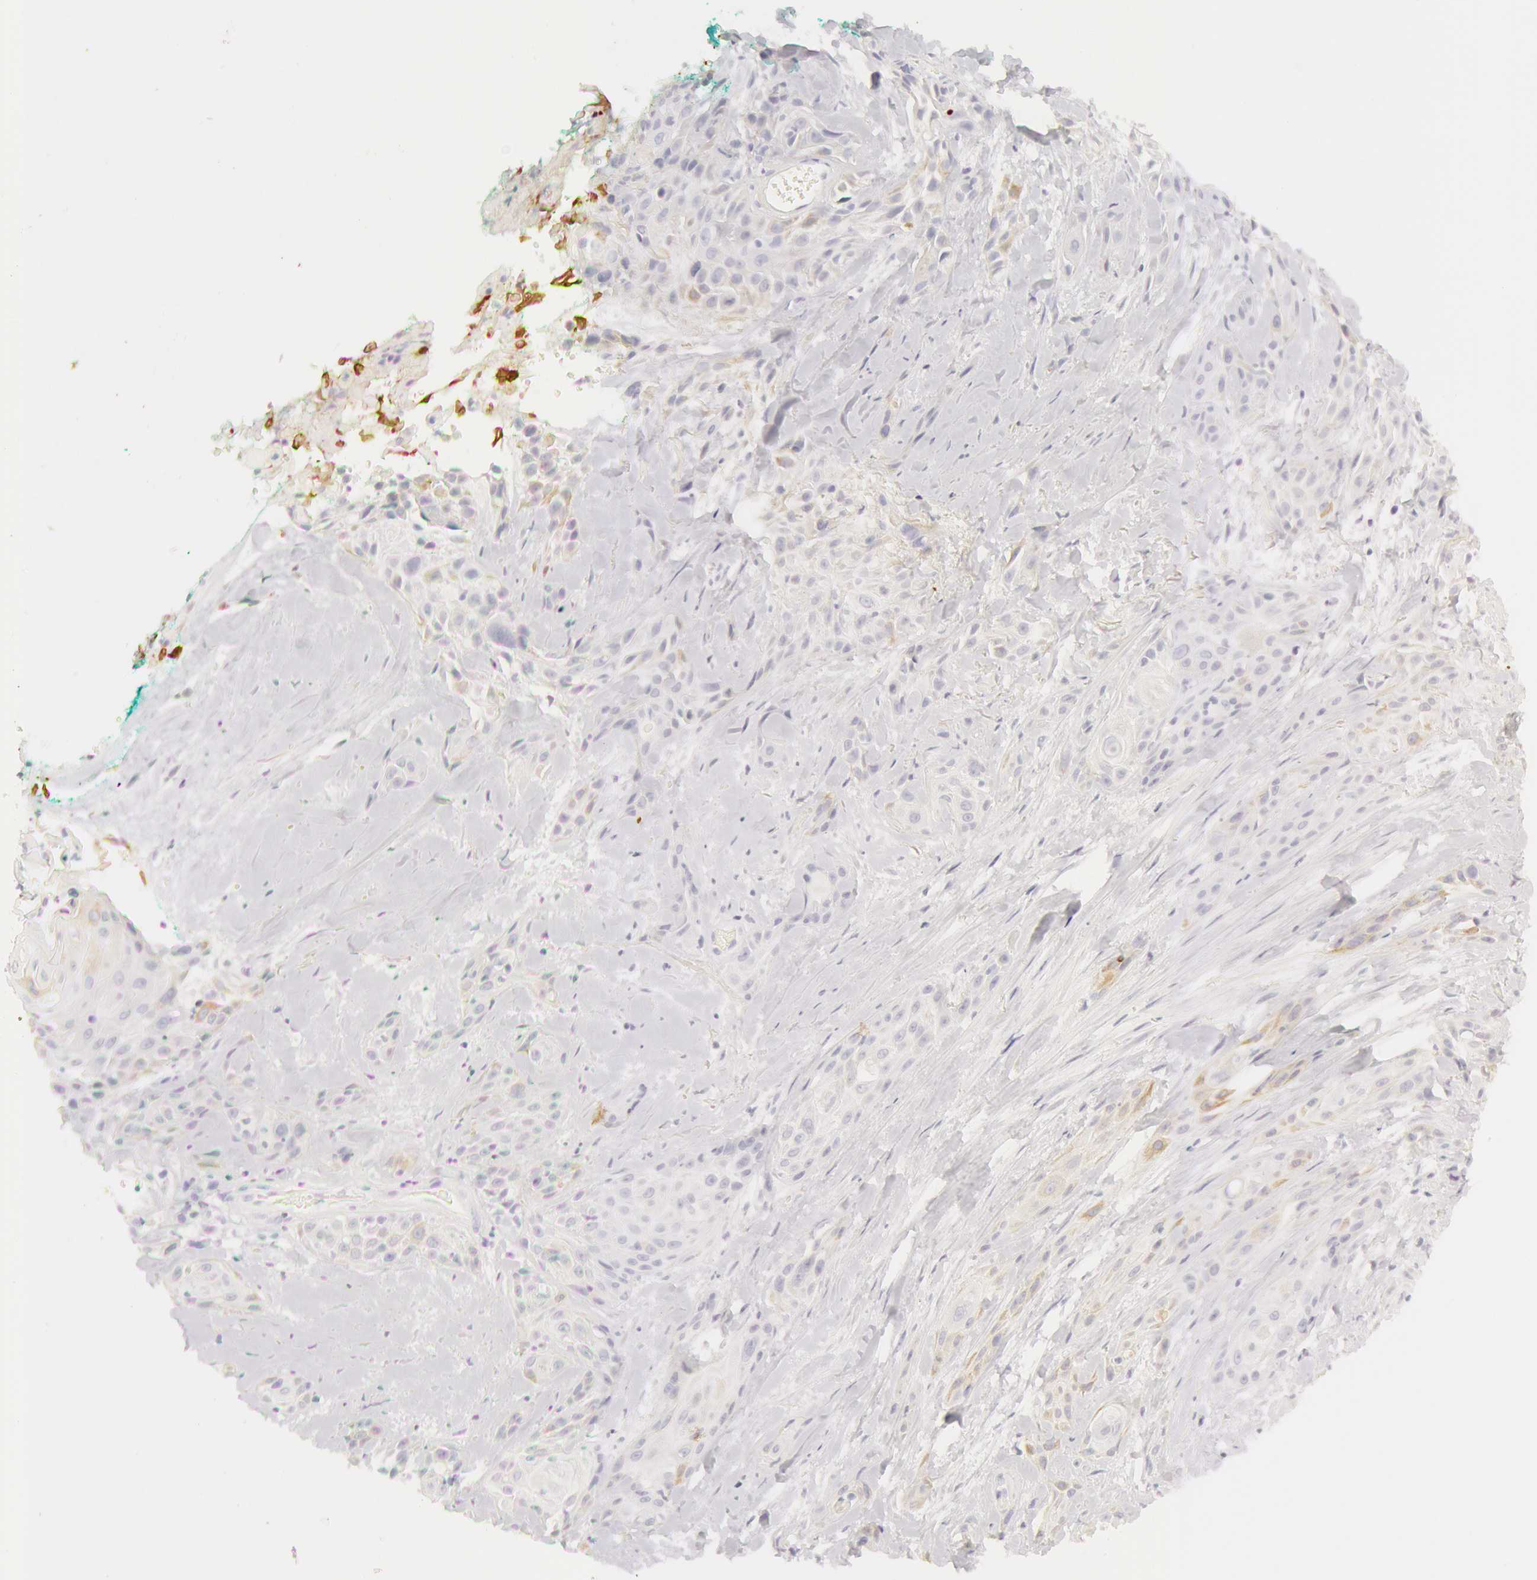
{"staining": {"intensity": "negative", "quantity": "none", "location": "none"}, "tissue": "skin cancer", "cell_type": "Tumor cells", "image_type": "cancer", "snomed": [{"axis": "morphology", "description": "Squamous cell carcinoma, NOS"}, {"axis": "topography", "description": "Skin"}, {"axis": "topography", "description": "Anal"}], "caption": "Human skin cancer stained for a protein using immunohistochemistry (IHC) displays no expression in tumor cells.", "gene": "KRT8", "patient": {"sex": "male", "age": 64}}